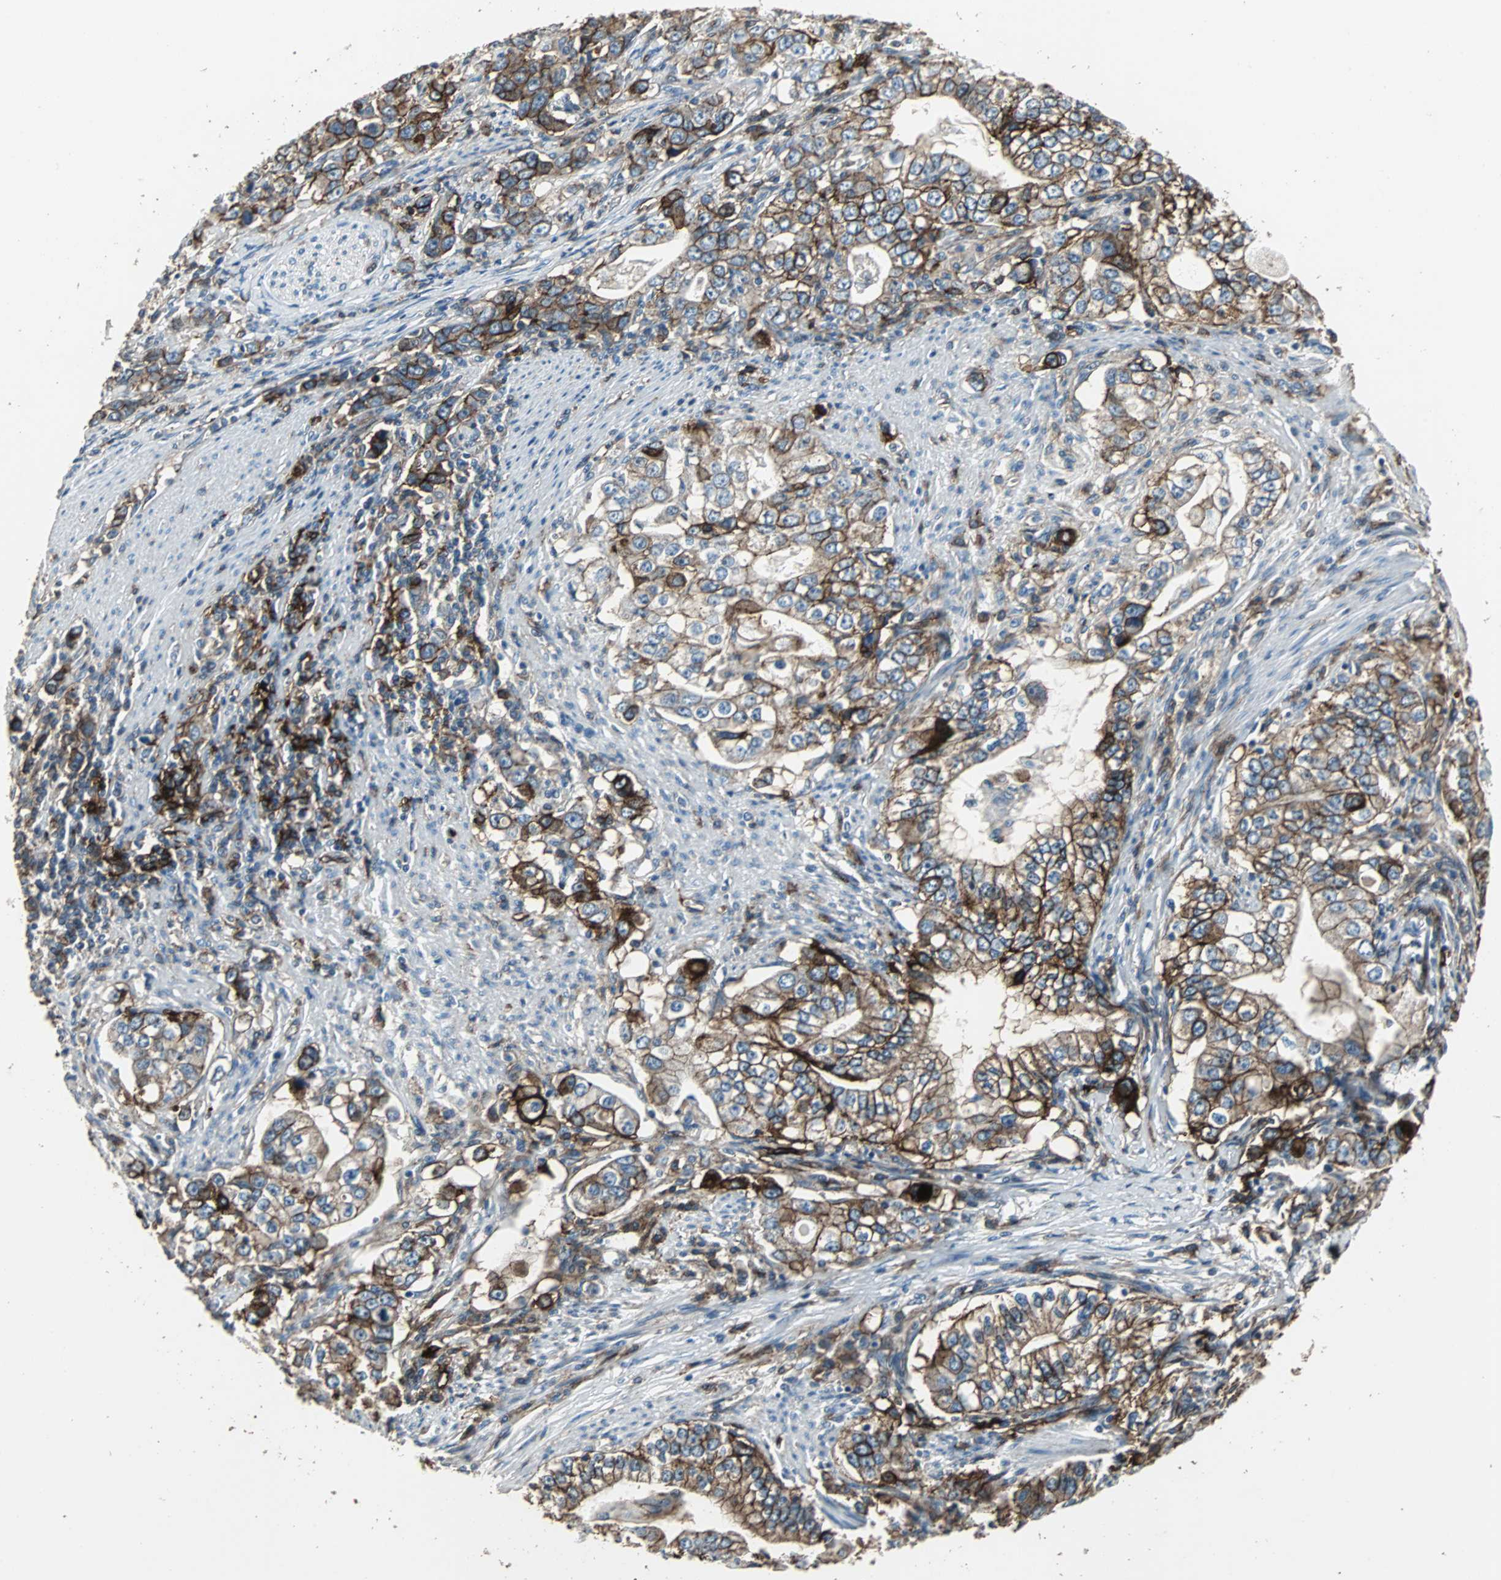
{"staining": {"intensity": "moderate", "quantity": ">75%", "location": "cytoplasmic/membranous"}, "tissue": "stomach cancer", "cell_type": "Tumor cells", "image_type": "cancer", "snomed": [{"axis": "morphology", "description": "Adenocarcinoma, NOS"}, {"axis": "topography", "description": "Stomach, lower"}], "caption": "This is an image of immunohistochemistry (IHC) staining of stomach adenocarcinoma, which shows moderate expression in the cytoplasmic/membranous of tumor cells.", "gene": "F11R", "patient": {"sex": "female", "age": 72}}